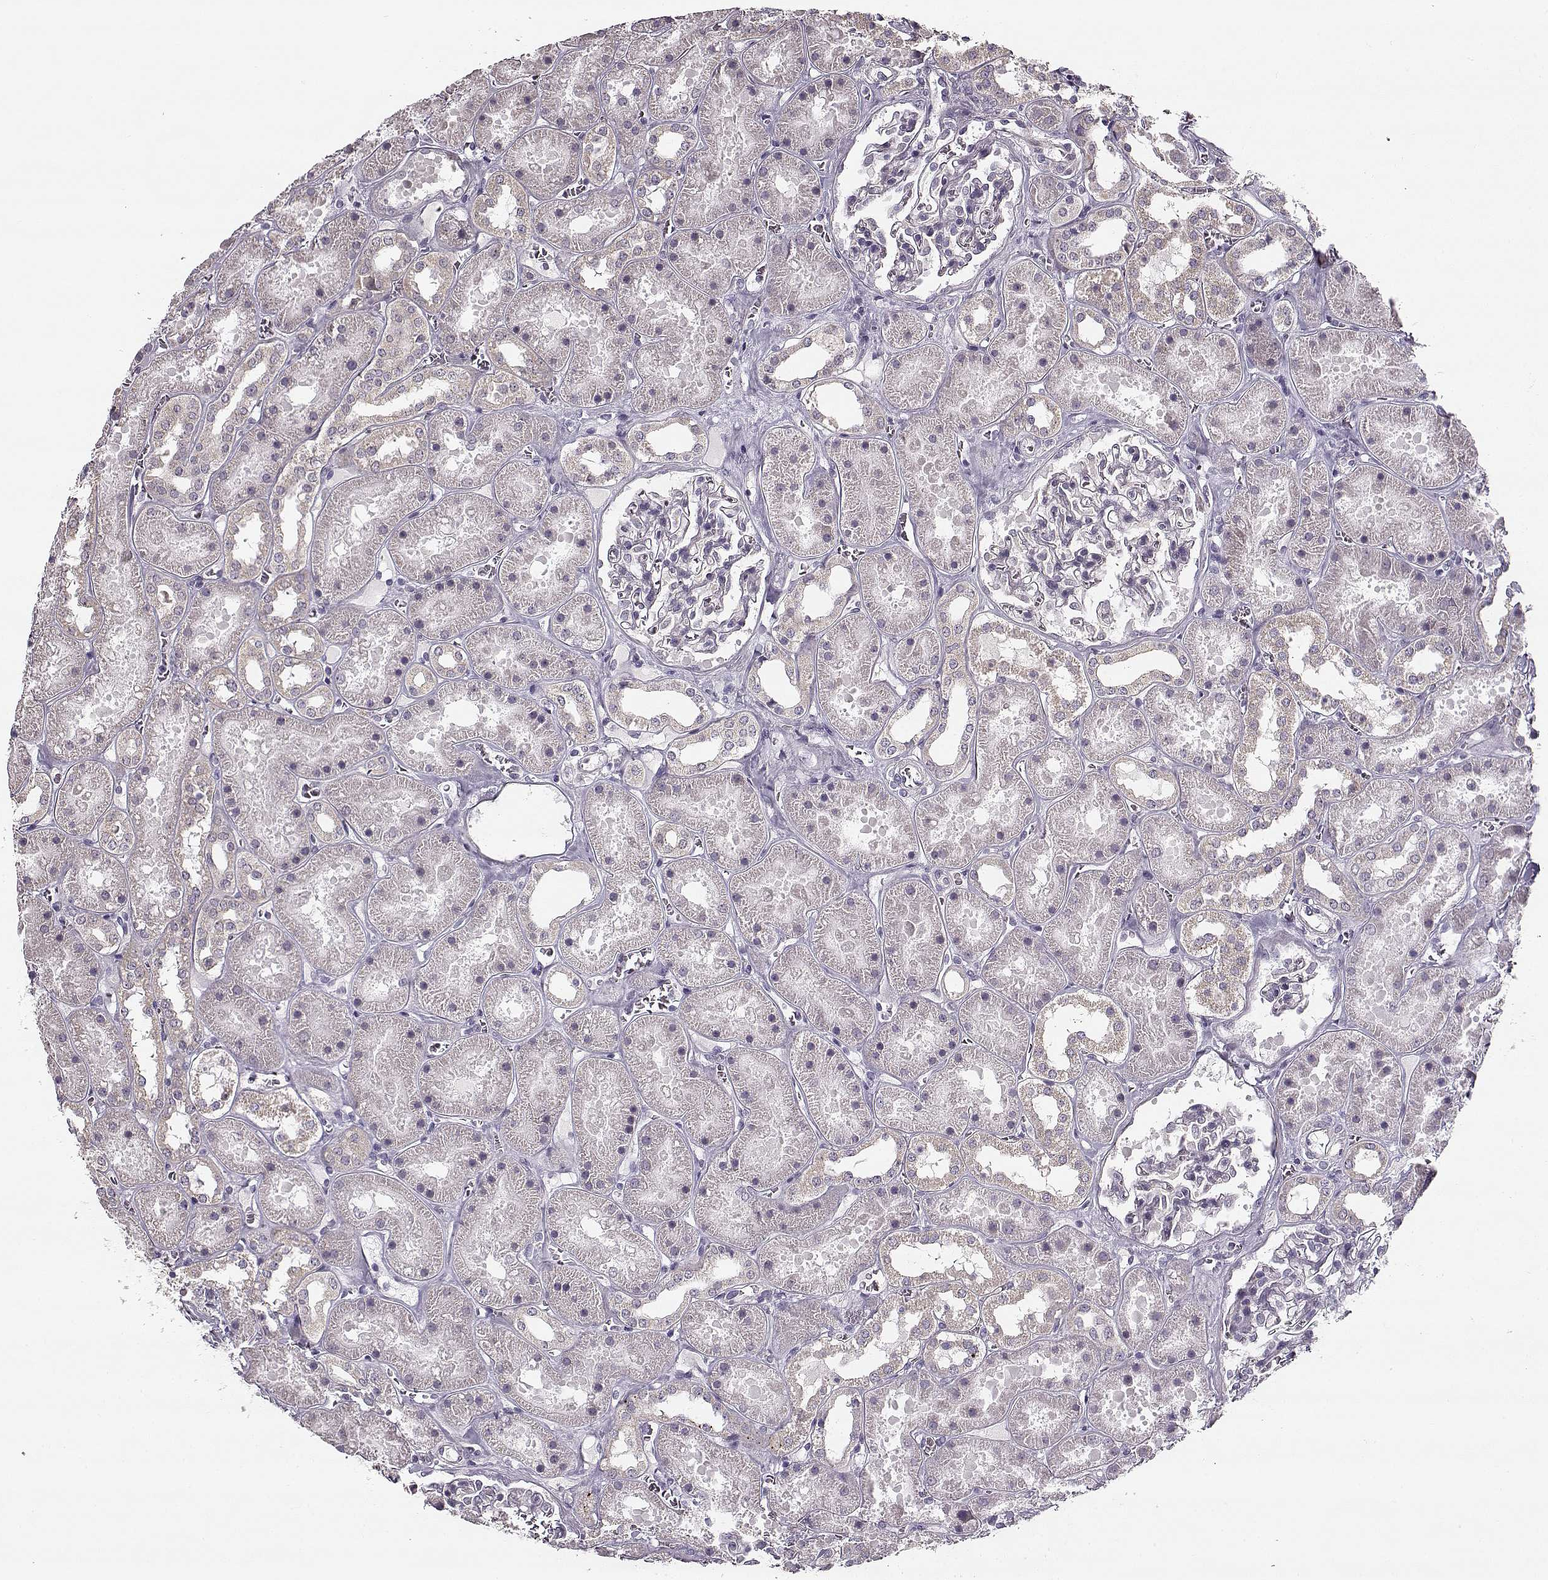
{"staining": {"intensity": "negative", "quantity": "none", "location": "none"}, "tissue": "kidney", "cell_type": "Cells in glomeruli", "image_type": "normal", "snomed": [{"axis": "morphology", "description": "Normal tissue, NOS"}, {"axis": "topography", "description": "Kidney"}], "caption": "A histopathology image of human kidney is negative for staining in cells in glomeruli. (DAB IHC, high magnification).", "gene": "MAP6D1", "patient": {"sex": "female", "age": 41}}